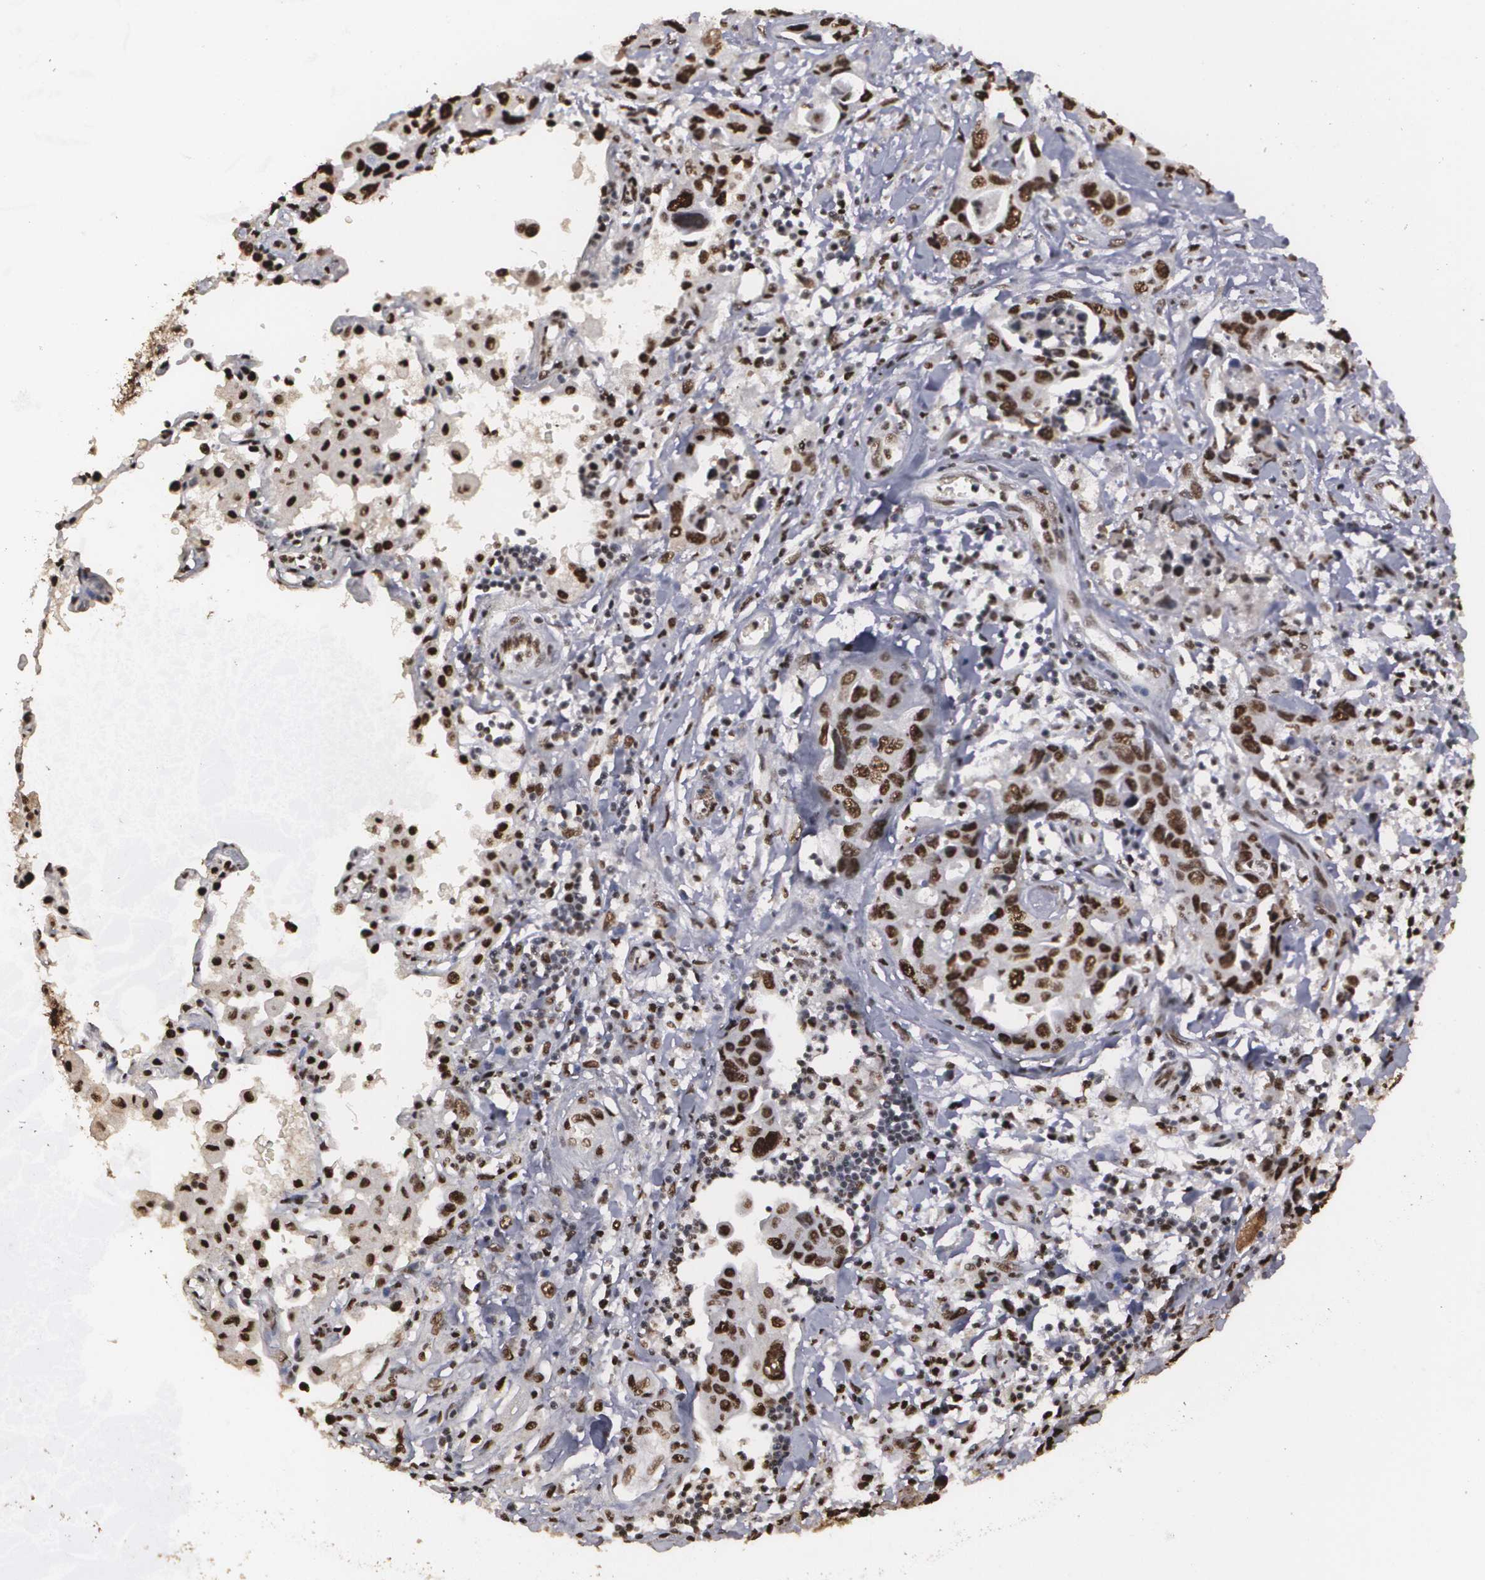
{"staining": {"intensity": "strong", "quantity": ">75%", "location": "nuclear"}, "tissue": "lung cancer", "cell_type": "Tumor cells", "image_type": "cancer", "snomed": [{"axis": "morphology", "description": "Adenocarcinoma, NOS"}, {"axis": "topography", "description": "Lung"}], "caption": "This micrograph reveals adenocarcinoma (lung) stained with immunohistochemistry to label a protein in brown. The nuclear of tumor cells show strong positivity for the protein. Nuclei are counter-stained blue.", "gene": "RCOR1", "patient": {"sex": "male", "age": 64}}